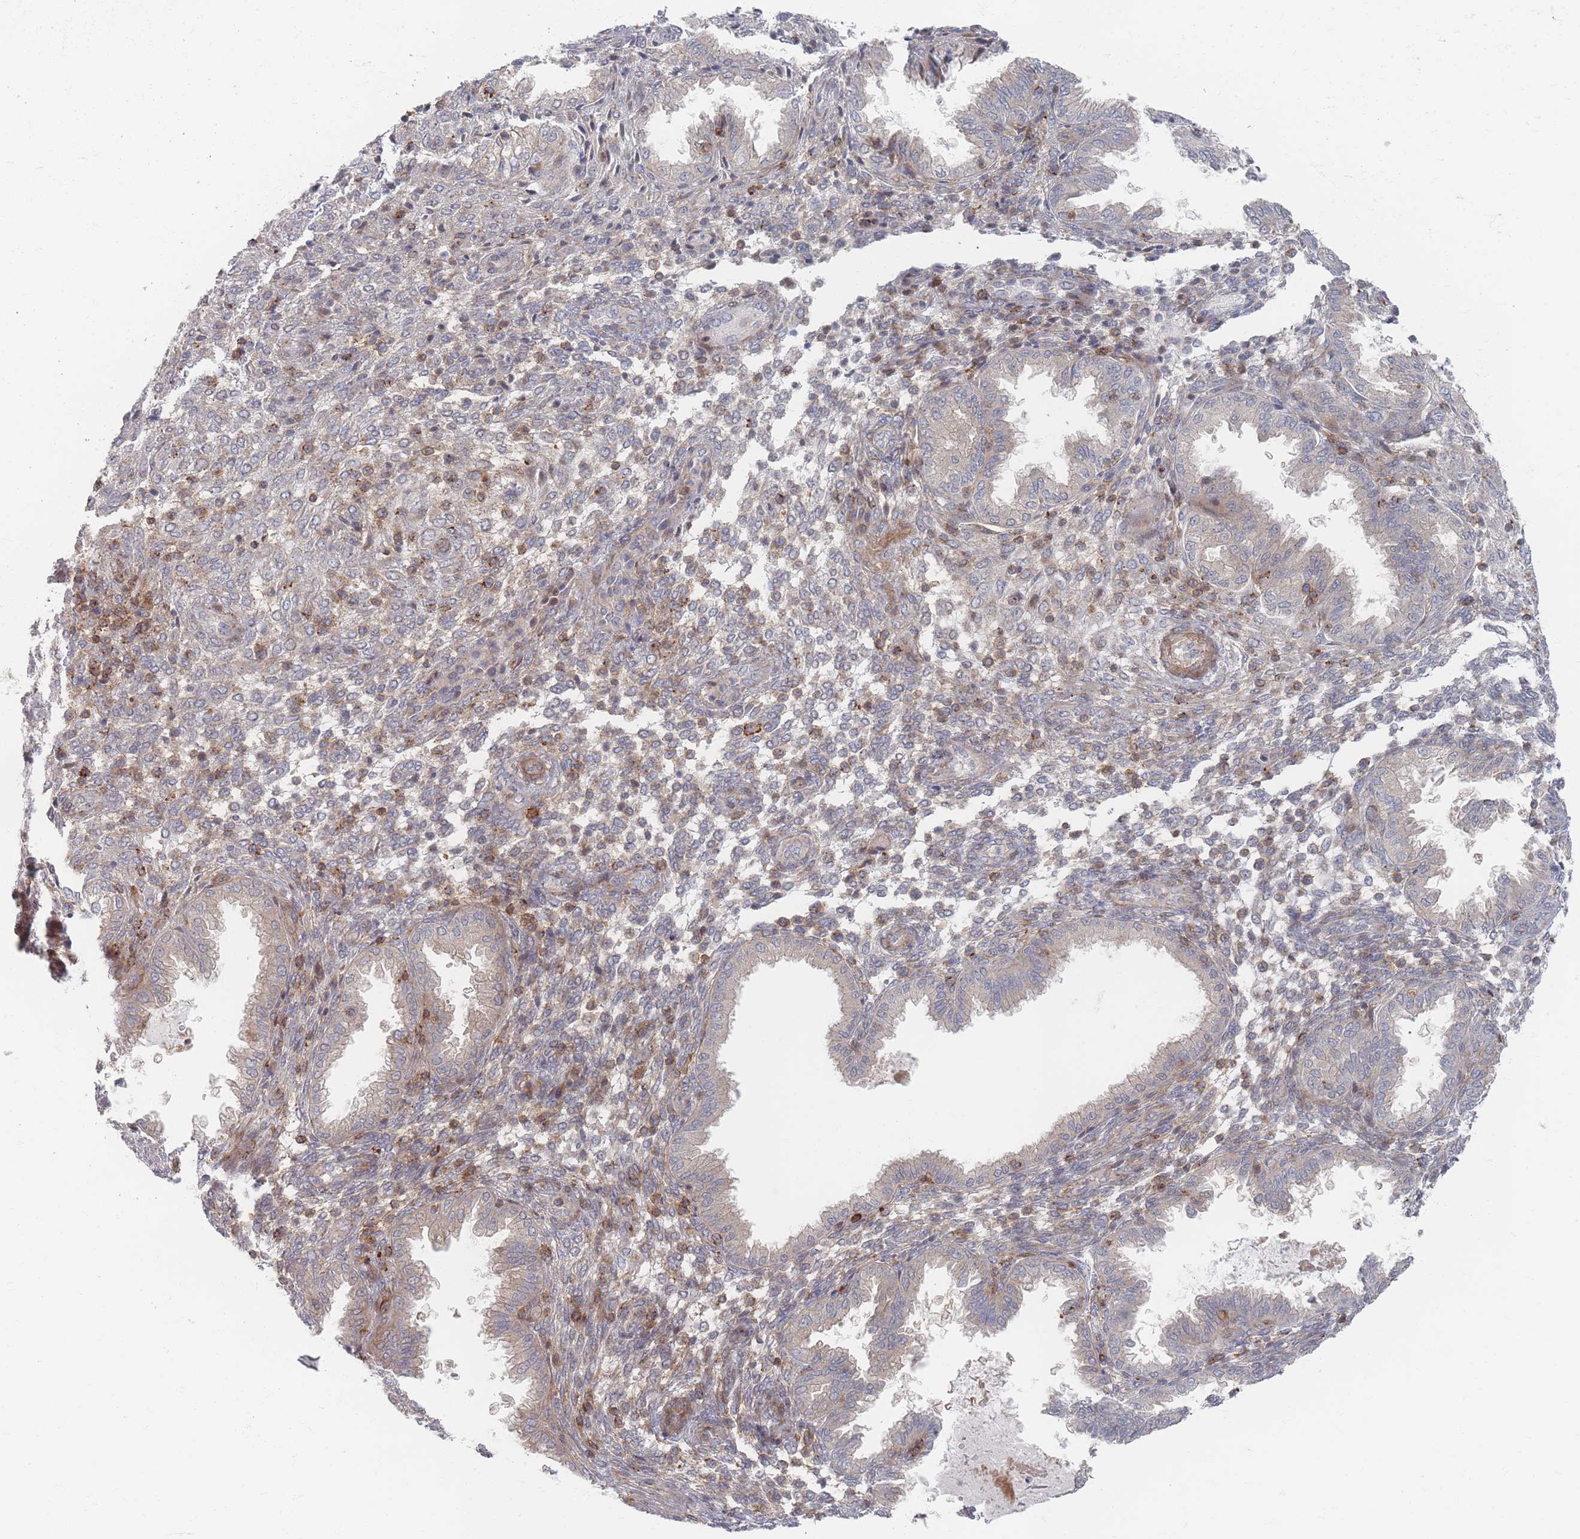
{"staining": {"intensity": "weak", "quantity": "25%-75%", "location": "cytoplasmic/membranous"}, "tissue": "endometrium", "cell_type": "Cells in endometrial stroma", "image_type": "normal", "snomed": [{"axis": "morphology", "description": "Normal tissue, NOS"}, {"axis": "topography", "description": "Endometrium"}], "caption": "Immunohistochemical staining of unremarkable human endometrium shows weak cytoplasmic/membranous protein staining in about 25%-75% of cells in endometrial stroma. (Stains: DAB (3,3'-diaminobenzidine) in brown, nuclei in blue, Microscopy: brightfield microscopy at high magnification).", "gene": "ZKSCAN7", "patient": {"sex": "female", "age": 33}}